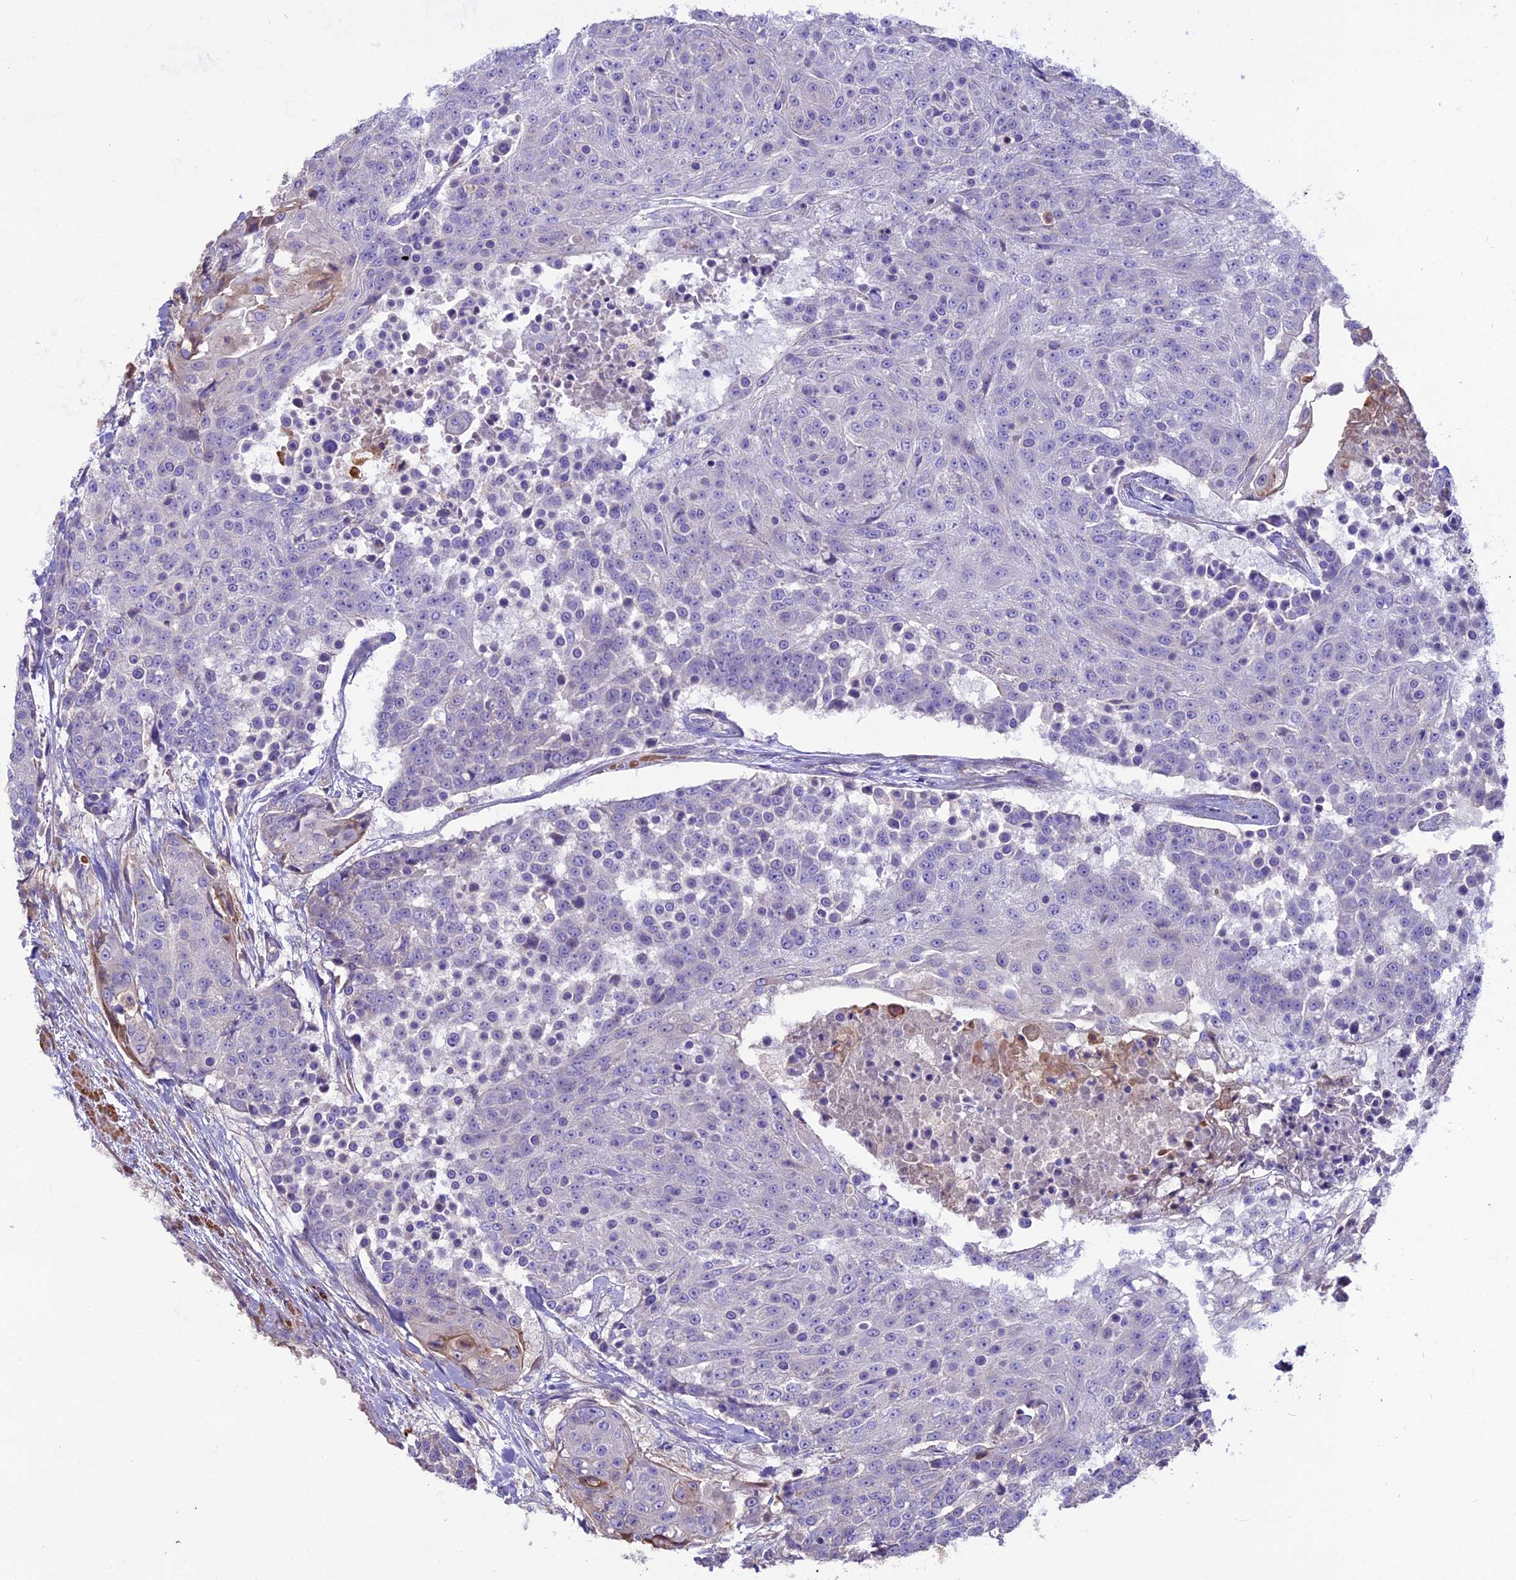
{"staining": {"intensity": "negative", "quantity": "none", "location": "none"}, "tissue": "urothelial cancer", "cell_type": "Tumor cells", "image_type": "cancer", "snomed": [{"axis": "morphology", "description": "Urothelial carcinoma, High grade"}, {"axis": "topography", "description": "Urinary bladder"}], "caption": "This is an immunohistochemistry micrograph of human urothelial carcinoma (high-grade). There is no staining in tumor cells.", "gene": "ANO3", "patient": {"sex": "female", "age": 63}}